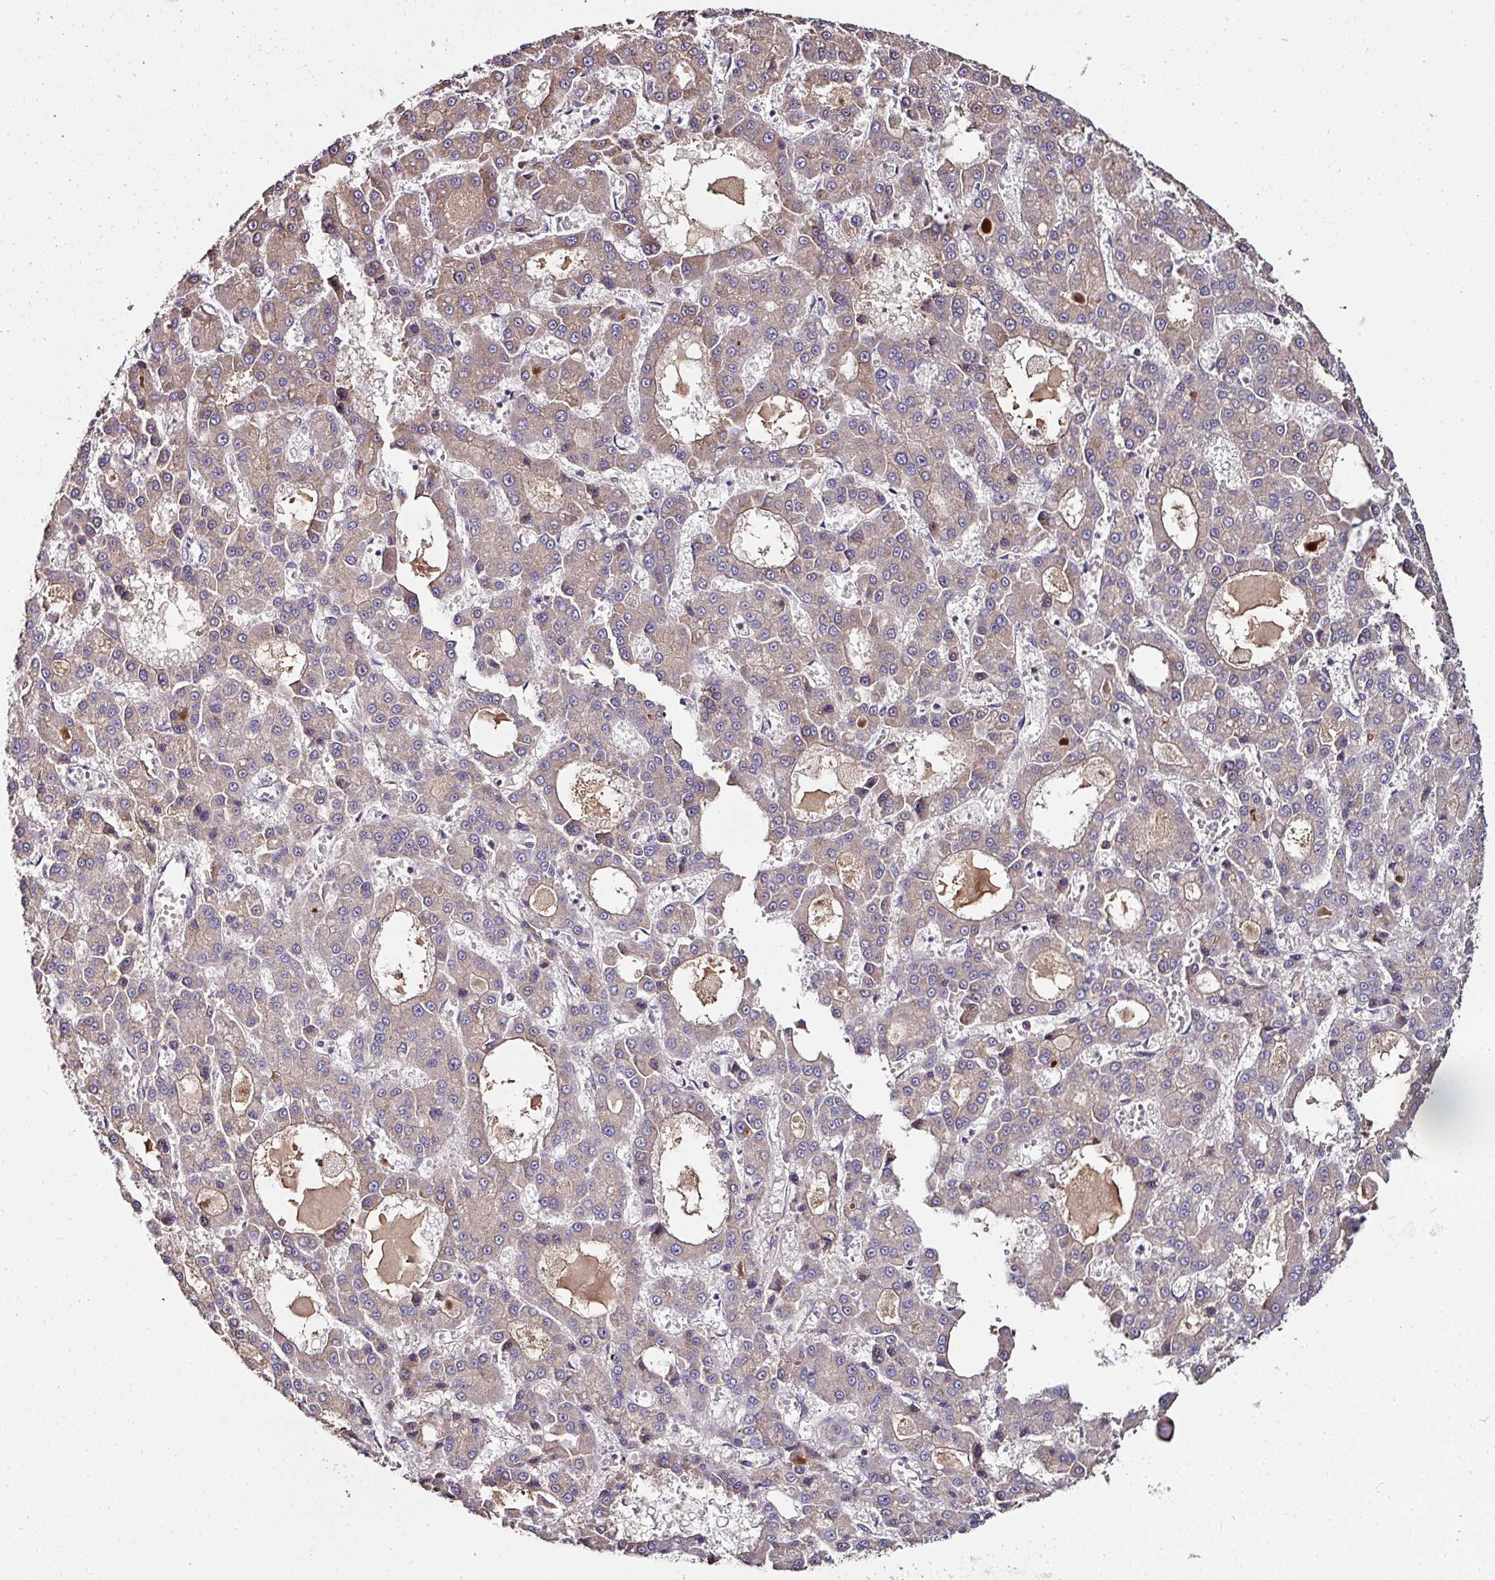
{"staining": {"intensity": "weak", "quantity": ">75%", "location": "cytoplasmic/membranous"}, "tissue": "liver cancer", "cell_type": "Tumor cells", "image_type": "cancer", "snomed": [{"axis": "morphology", "description": "Carcinoma, Hepatocellular, NOS"}, {"axis": "topography", "description": "Liver"}], "caption": "This is an image of IHC staining of hepatocellular carcinoma (liver), which shows weak staining in the cytoplasmic/membranous of tumor cells.", "gene": "CTDSP2", "patient": {"sex": "male", "age": 70}}